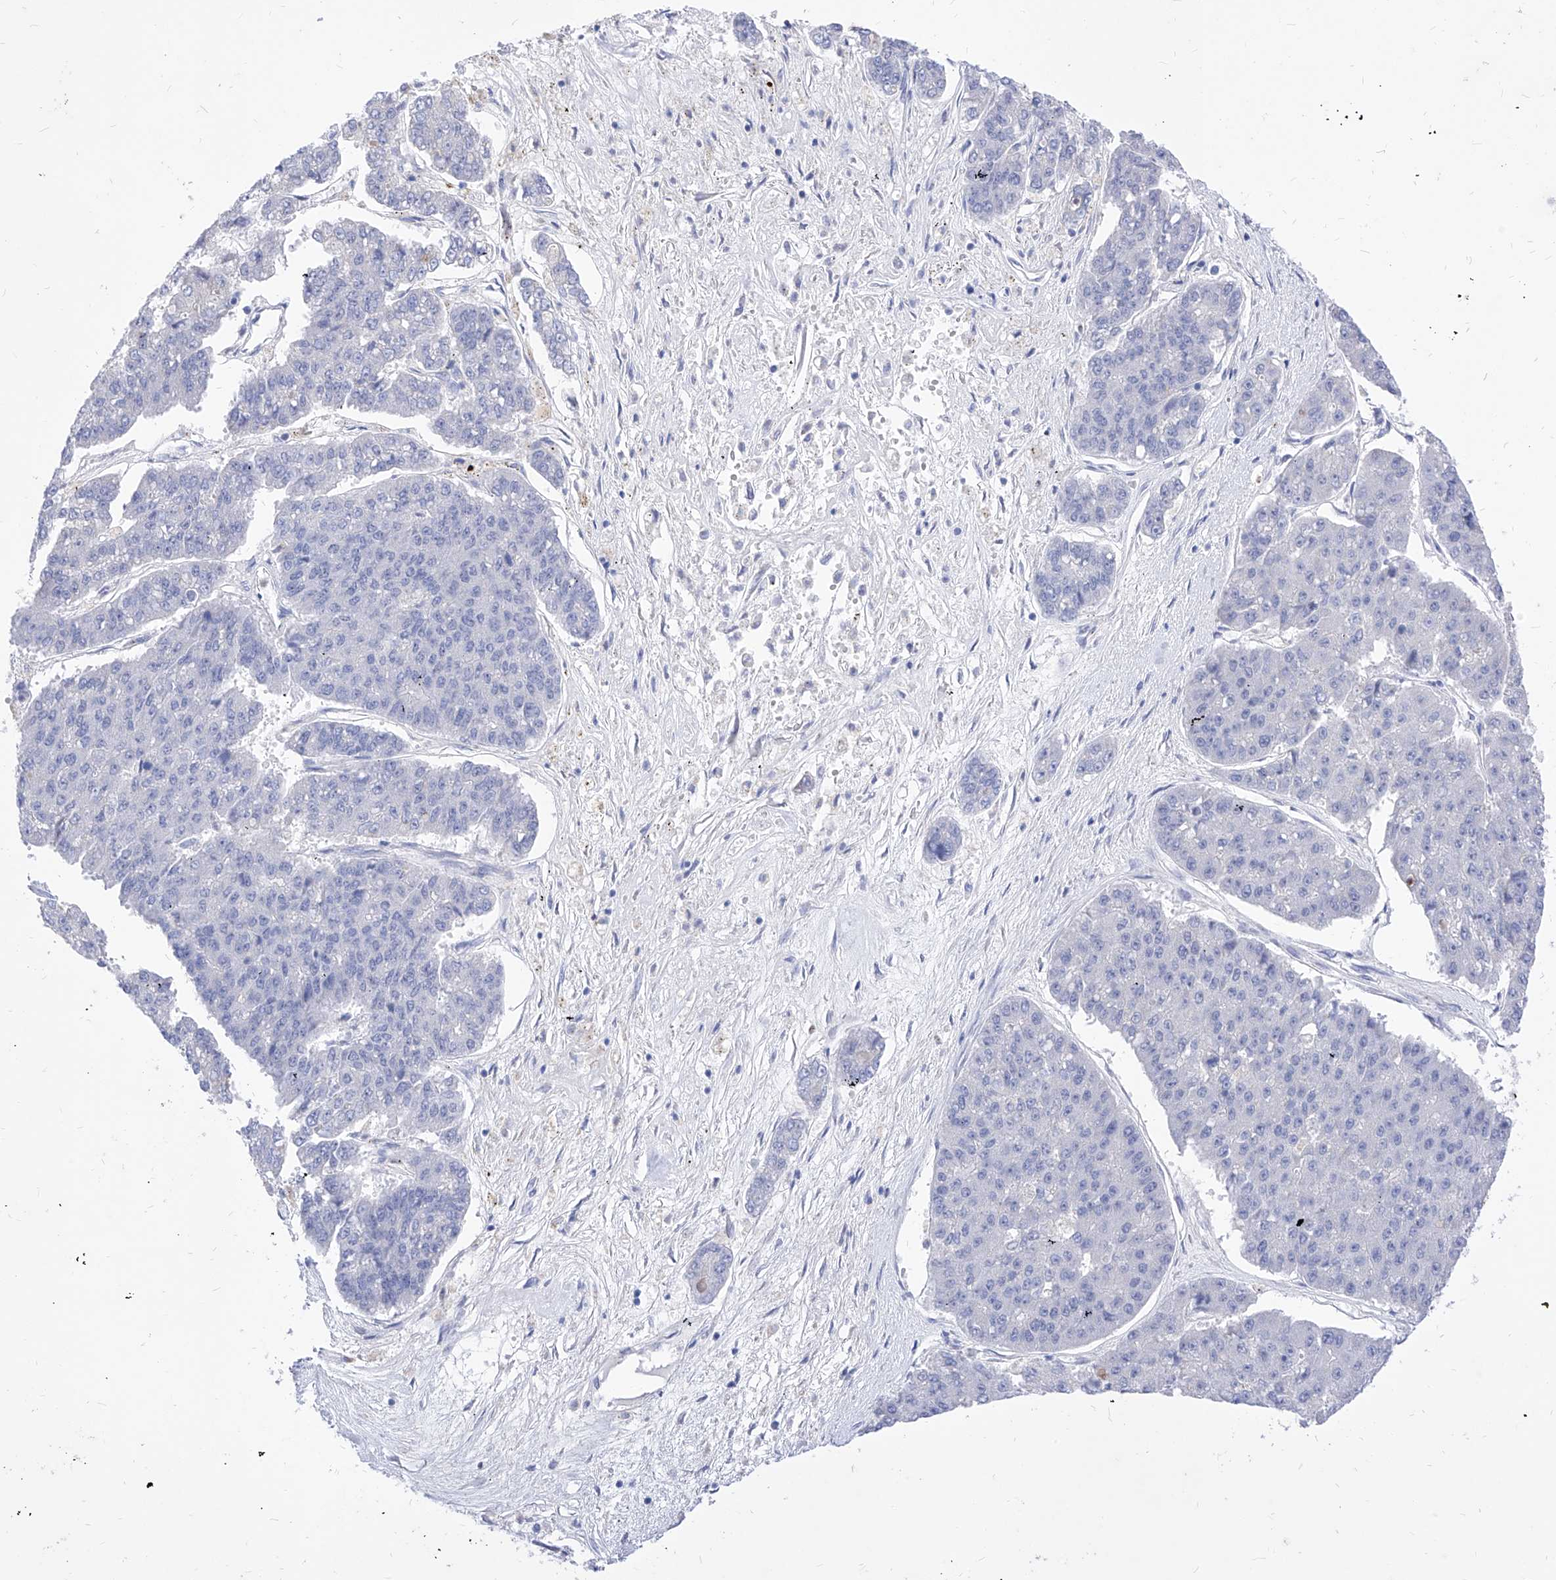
{"staining": {"intensity": "negative", "quantity": "none", "location": "none"}, "tissue": "pancreatic cancer", "cell_type": "Tumor cells", "image_type": "cancer", "snomed": [{"axis": "morphology", "description": "Adenocarcinoma, NOS"}, {"axis": "topography", "description": "Pancreas"}], "caption": "This is an IHC image of human pancreatic cancer. There is no staining in tumor cells.", "gene": "VAX1", "patient": {"sex": "male", "age": 50}}